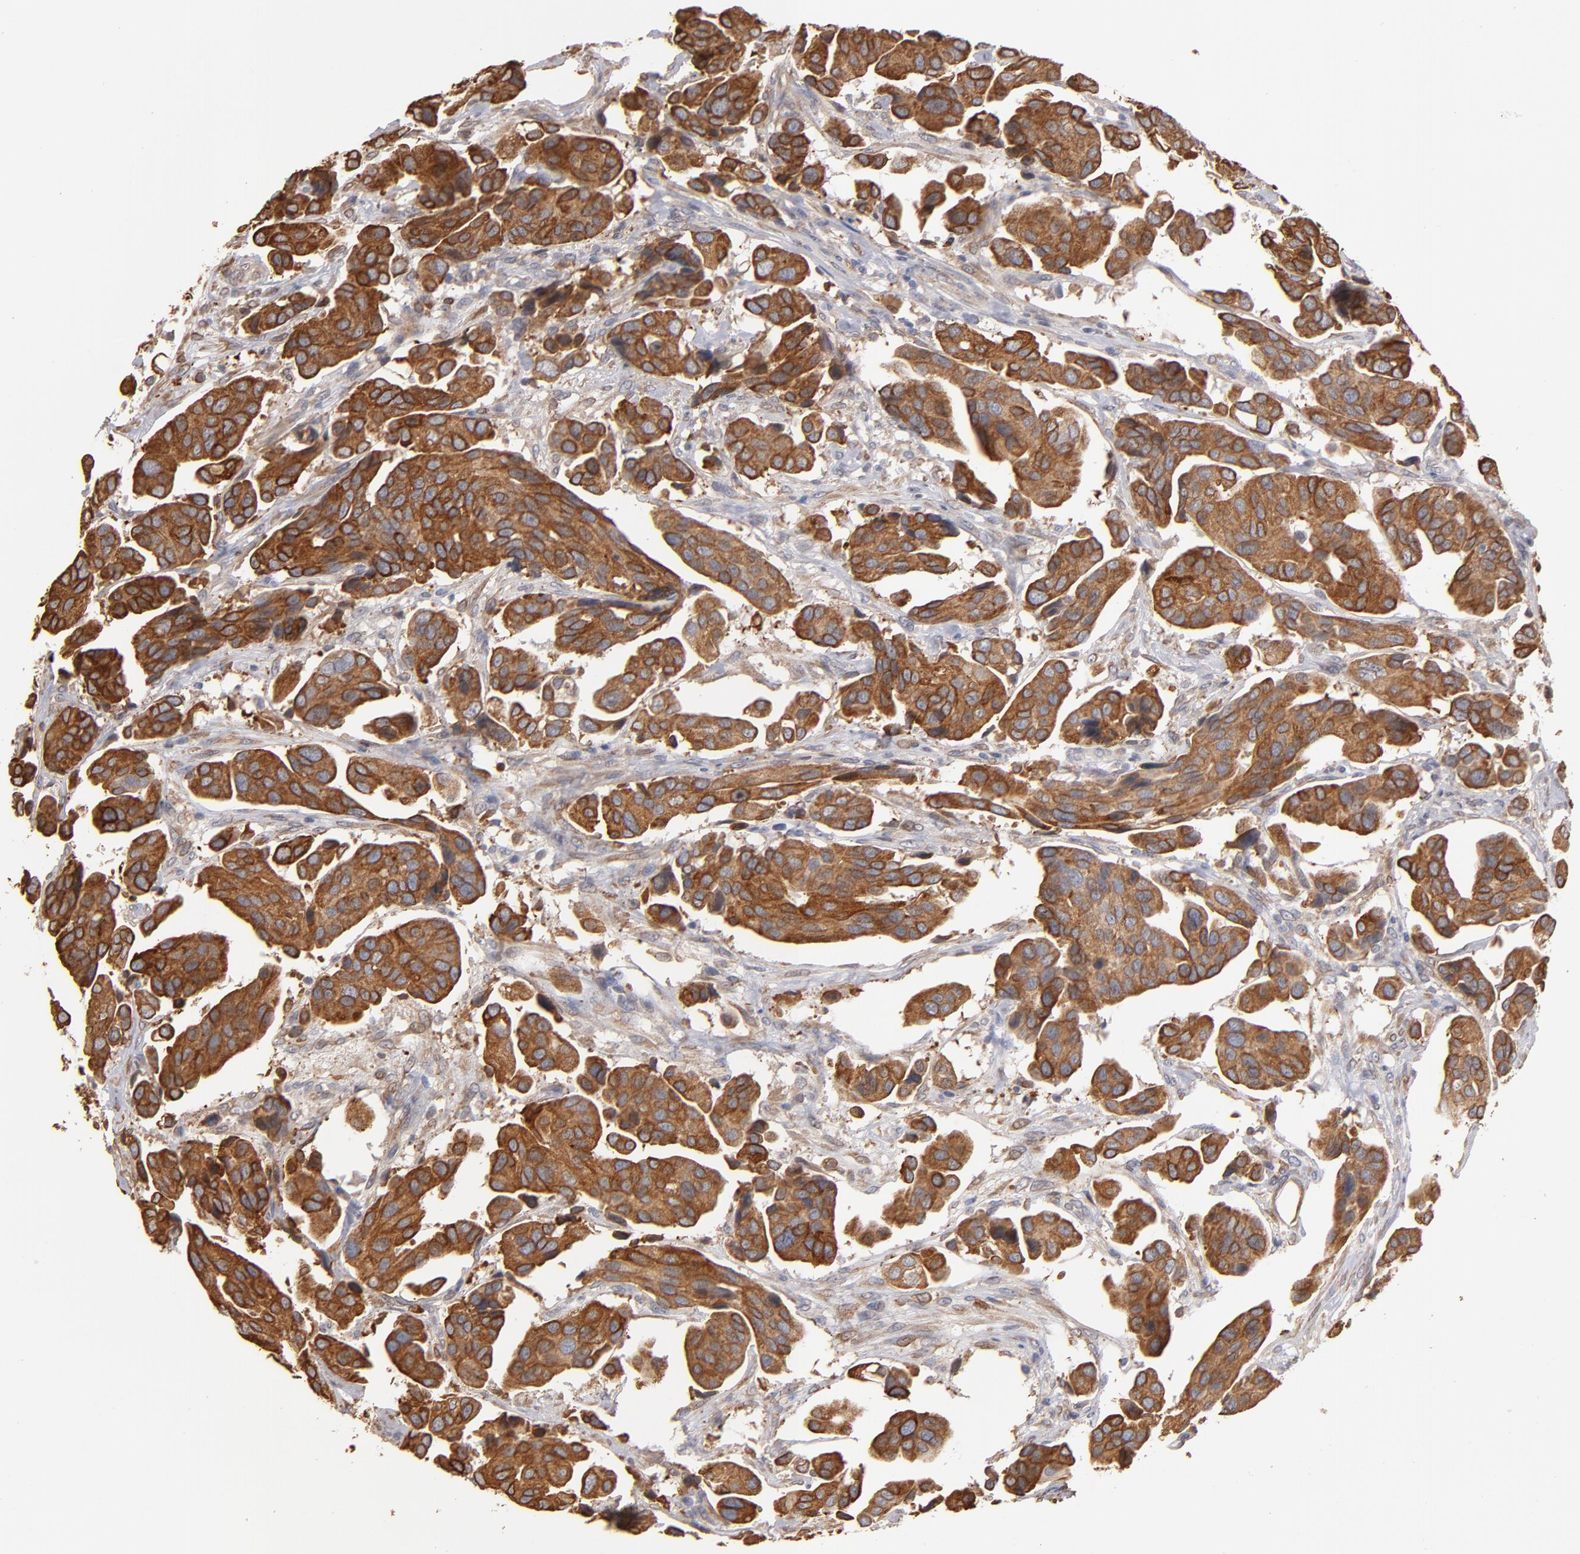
{"staining": {"intensity": "moderate", "quantity": ">75%", "location": "cytoplasmic/membranous"}, "tissue": "urothelial cancer", "cell_type": "Tumor cells", "image_type": "cancer", "snomed": [{"axis": "morphology", "description": "Adenocarcinoma, NOS"}, {"axis": "topography", "description": "Urinary bladder"}], "caption": "The micrograph shows staining of urothelial cancer, revealing moderate cytoplasmic/membranous protein expression (brown color) within tumor cells.", "gene": "PGRMC1", "patient": {"sex": "male", "age": 61}}